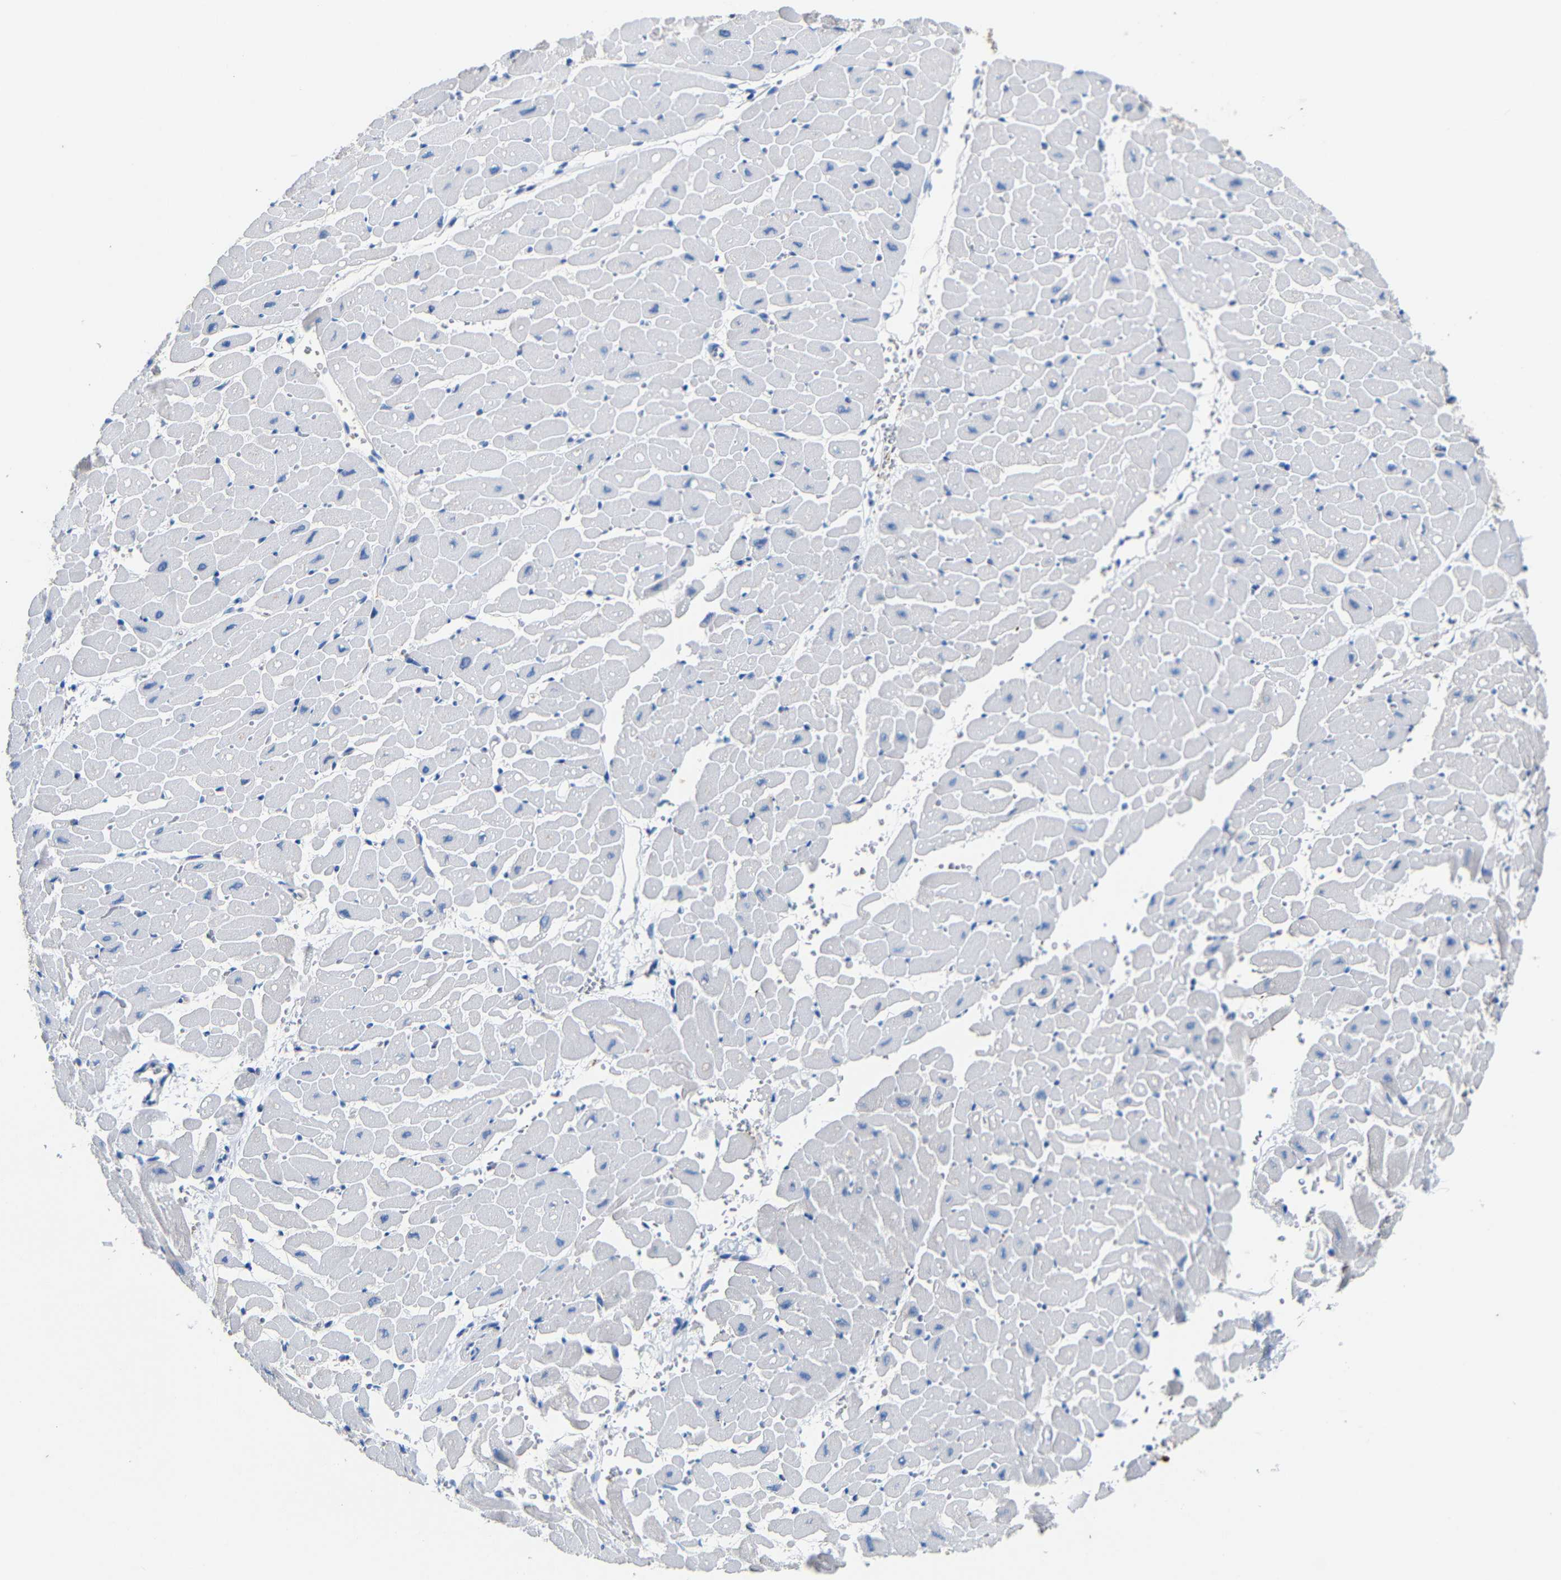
{"staining": {"intensity": "negative", "quantity": "none", "location": "none"}, "tissue": "heart muscle", "cell_type": "Cardiomyocytes", "image_type": "normal", "snomed": [{"axis": "morphology", "description": "Normal tissue, NOS"}, {"axis": "topography", "description": "Heart"}], "caption": "High power microscopy micrograph of an immunohistochemistry (IHC) histopathology image of normal heart muscle, revealing no significant staining in cardiomyocytes. (Stains: DAB immunohistochemistry with hematoxylin counter stain, Microscopy: brightfield microscopy at high magnification).", "gene": "ACKR2", "patient": {"sex": "male", "age": 45}}